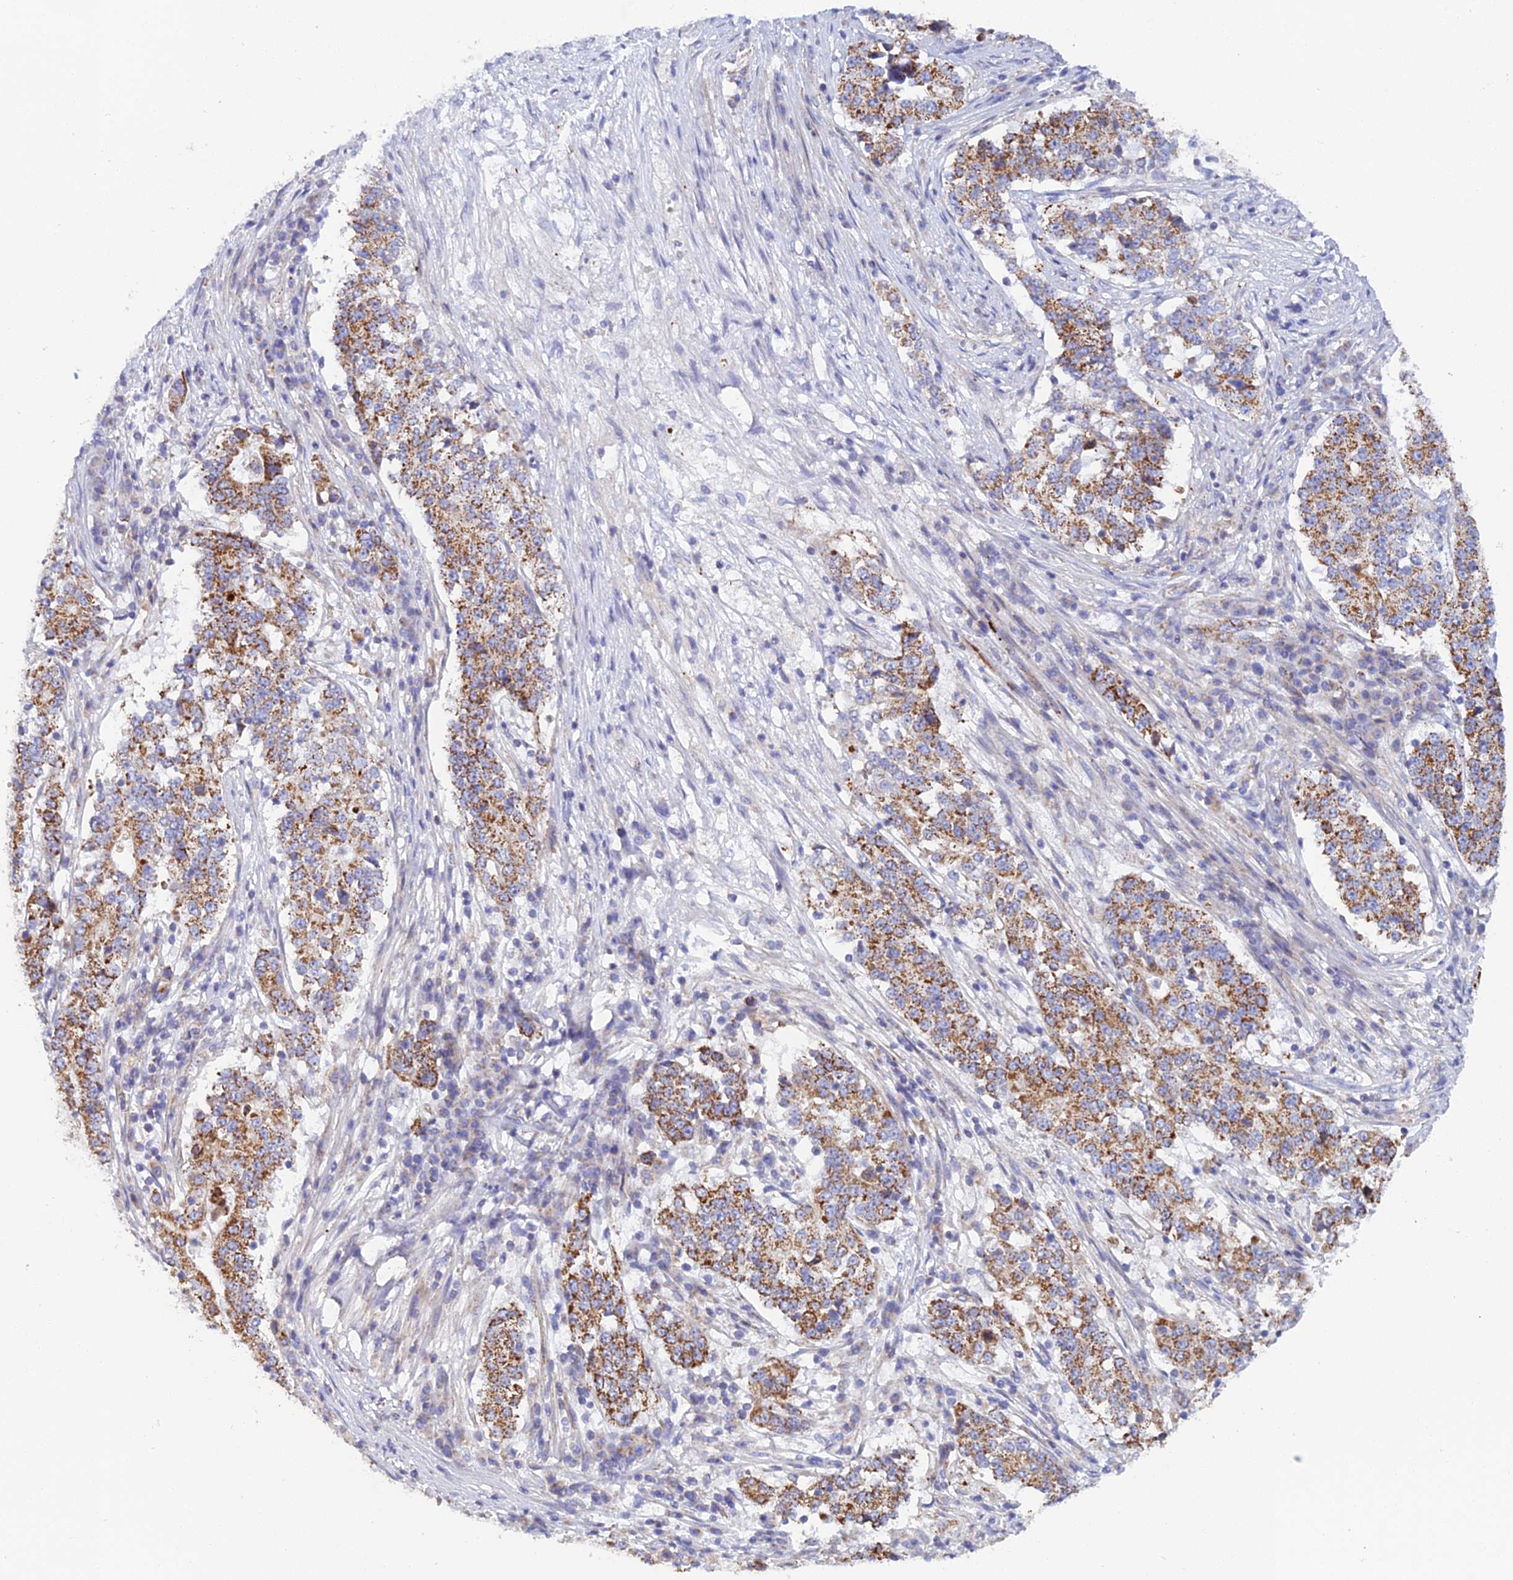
{"staining": {"intensity": "moderate", "quantity": ">75%", "location": "cytoplasmic/membranous"}, "tissue": "stomach cancer", "cell_type": "Tumor cells", "image_type": "cancer", "snomed": [{"axis": "morphology", "description": "Adenocarcinoma, NOS"}, {"axis": "topography", "description": "Stomach"}], "caption": "Stomach cancer stained with a protein marker demonstrates moderate staining in tumor cells.", "gene": "CSPG4", "patient": {"sex": "male", "age": 59}}